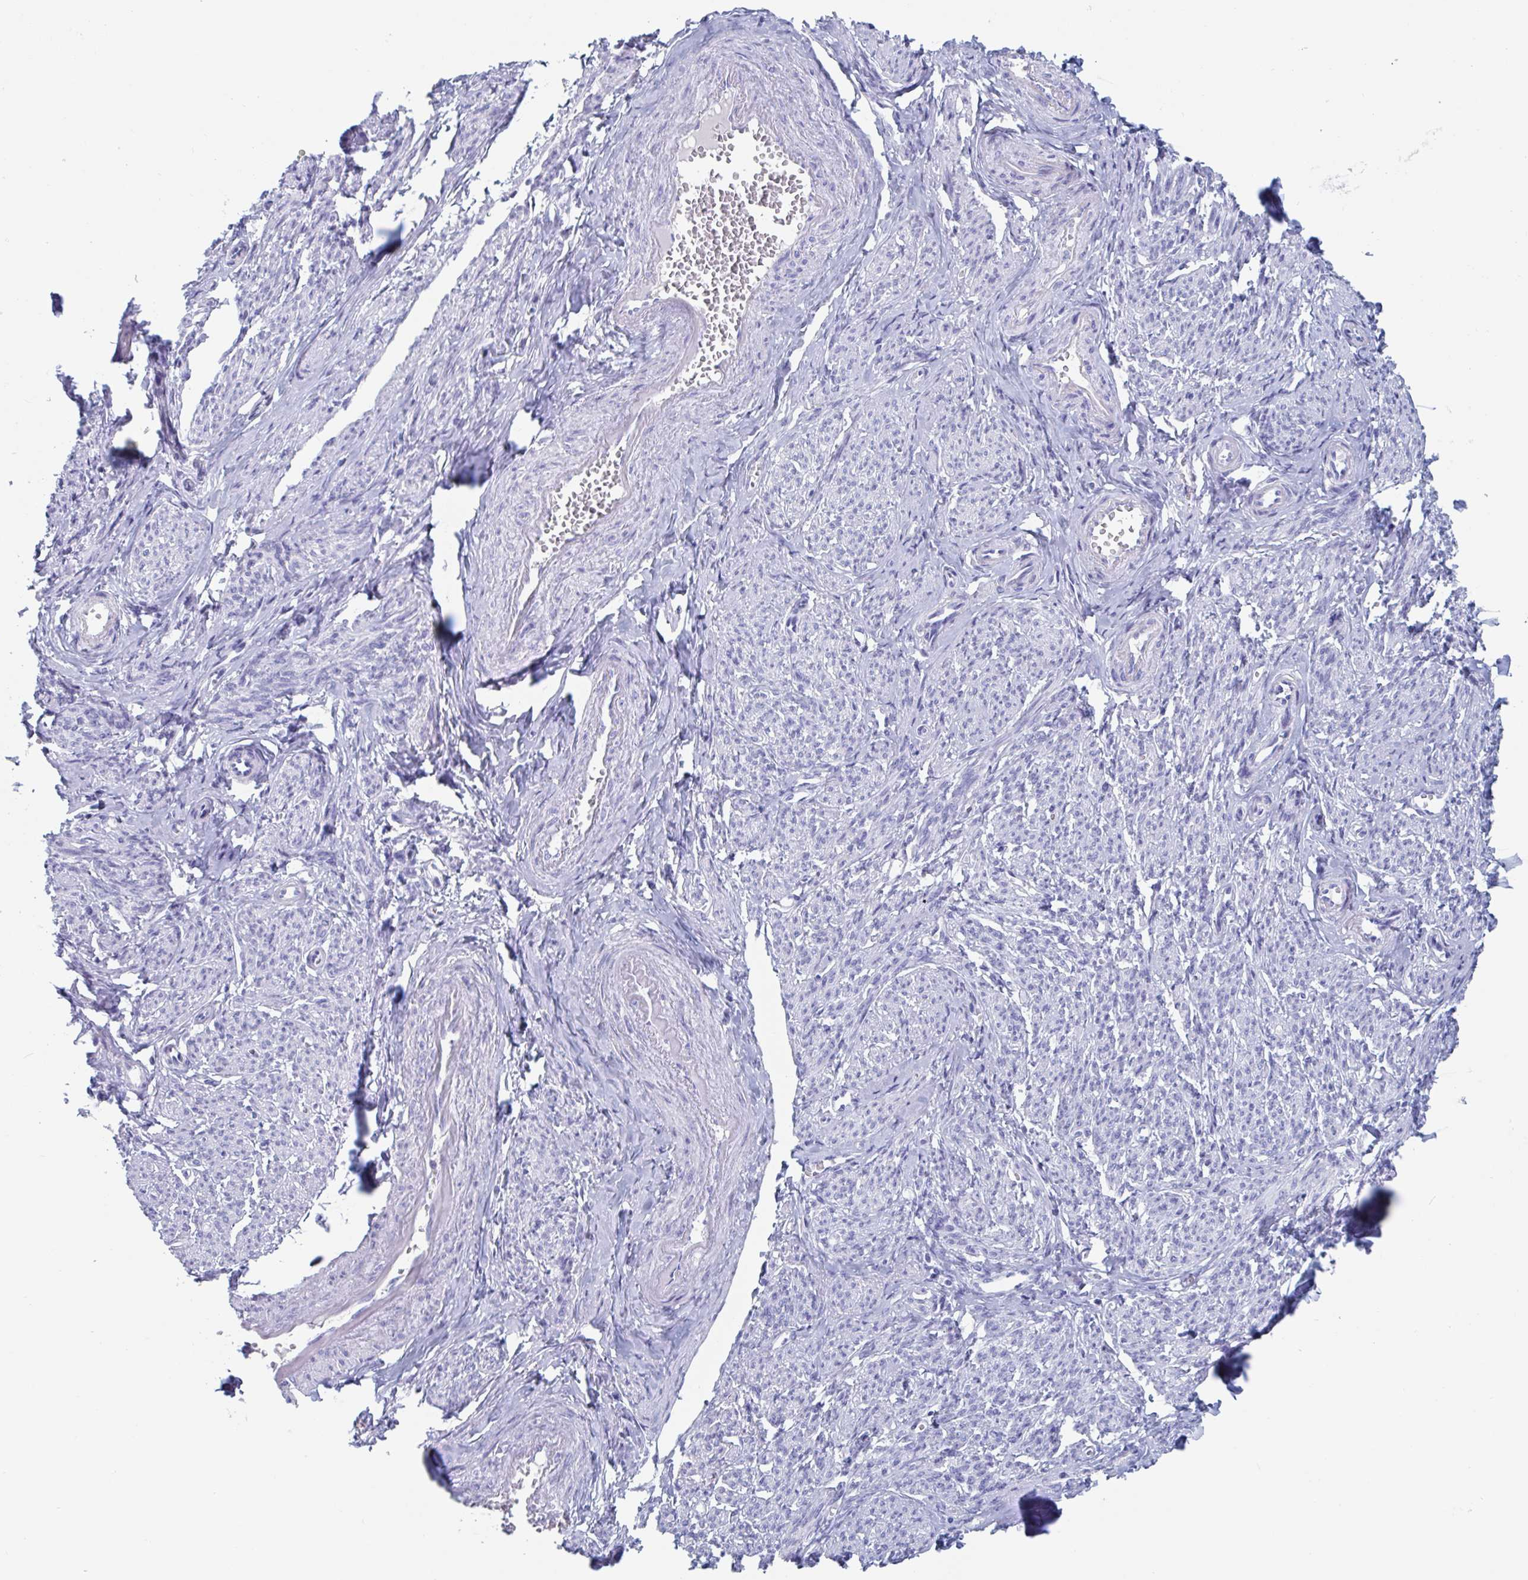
{"staining": {"intensity": "negative", "quantity": "none", "location": "none"}, "tissue": "smooth muscle", "cell_type": "Smooth muscle cells", "image_type": "normal", "snomed": [{"axis": "morphology", "description": "Normal tissue, NOS"}, {"axis": "topography", "description": "Smooth muscle"}], "caption": "Human smooth muscle stained for a protein using IHC displays no expression in smooth muscle cells.", "gene": "DPEP3", "patient": {"sex": "female", "age": 65}}